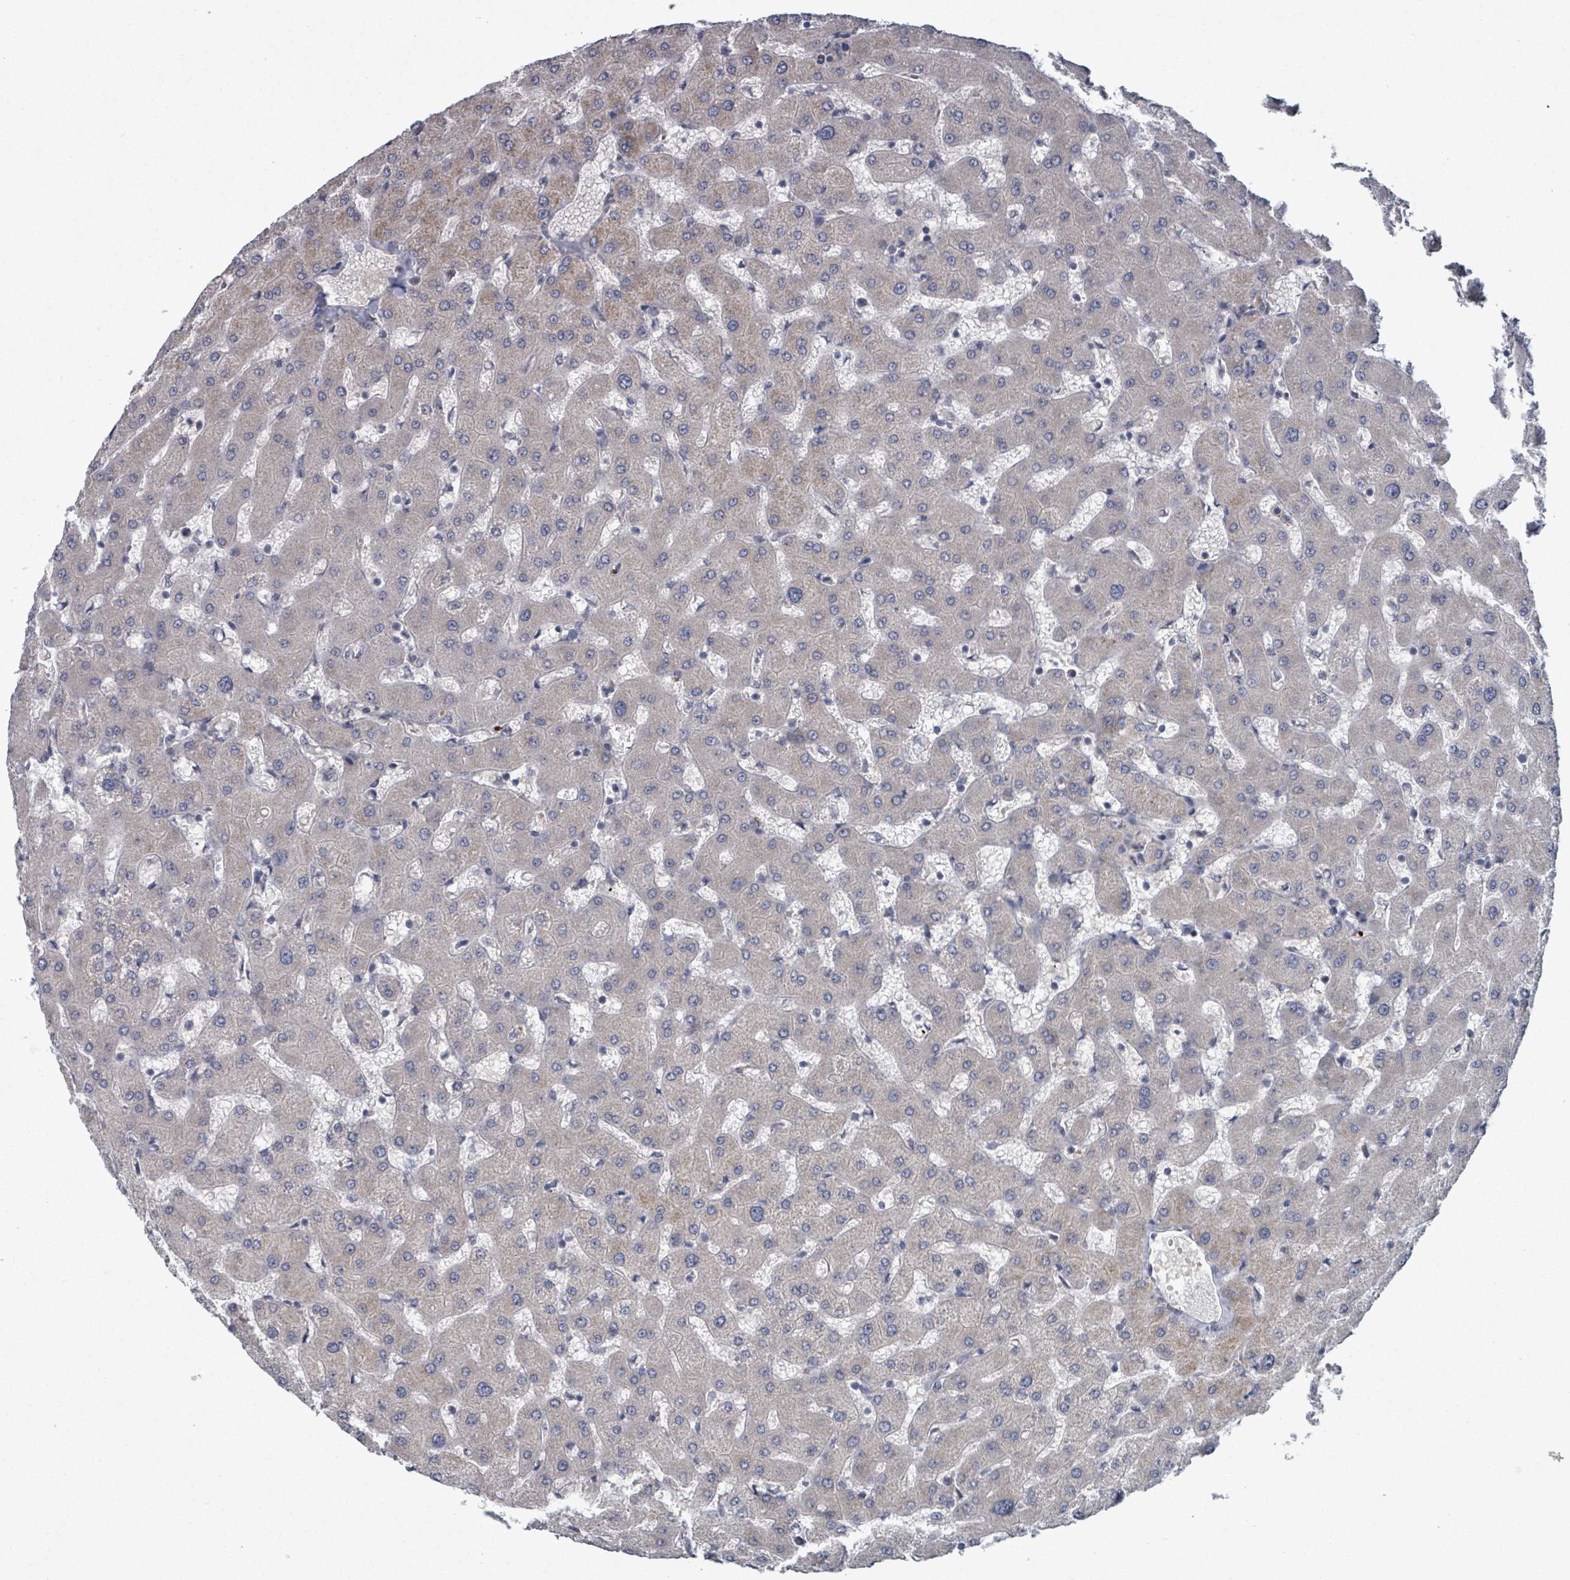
{"staining": {"intensity": "negative", "quantity": "none", "location": "none"}, "tissue": "liver", "cell_type": "Cholangiocytes", "image_type": "normal", "snomed": [{"axis": "morphology", "description": "Normal tissue, NOS"}, {"axis": "topography", "description": "Liver"}], "caption": "A high-resolution micrograph shows IHC staining of unremarkable liver, which shows no significant staining in cholangiocytes. (DAB (3,3'-diaminobenzidine) immunohistochemistry (IHC), high magnification).", "gene": "FKBP1A", "patient": {"sex": "female", "age": 63}}